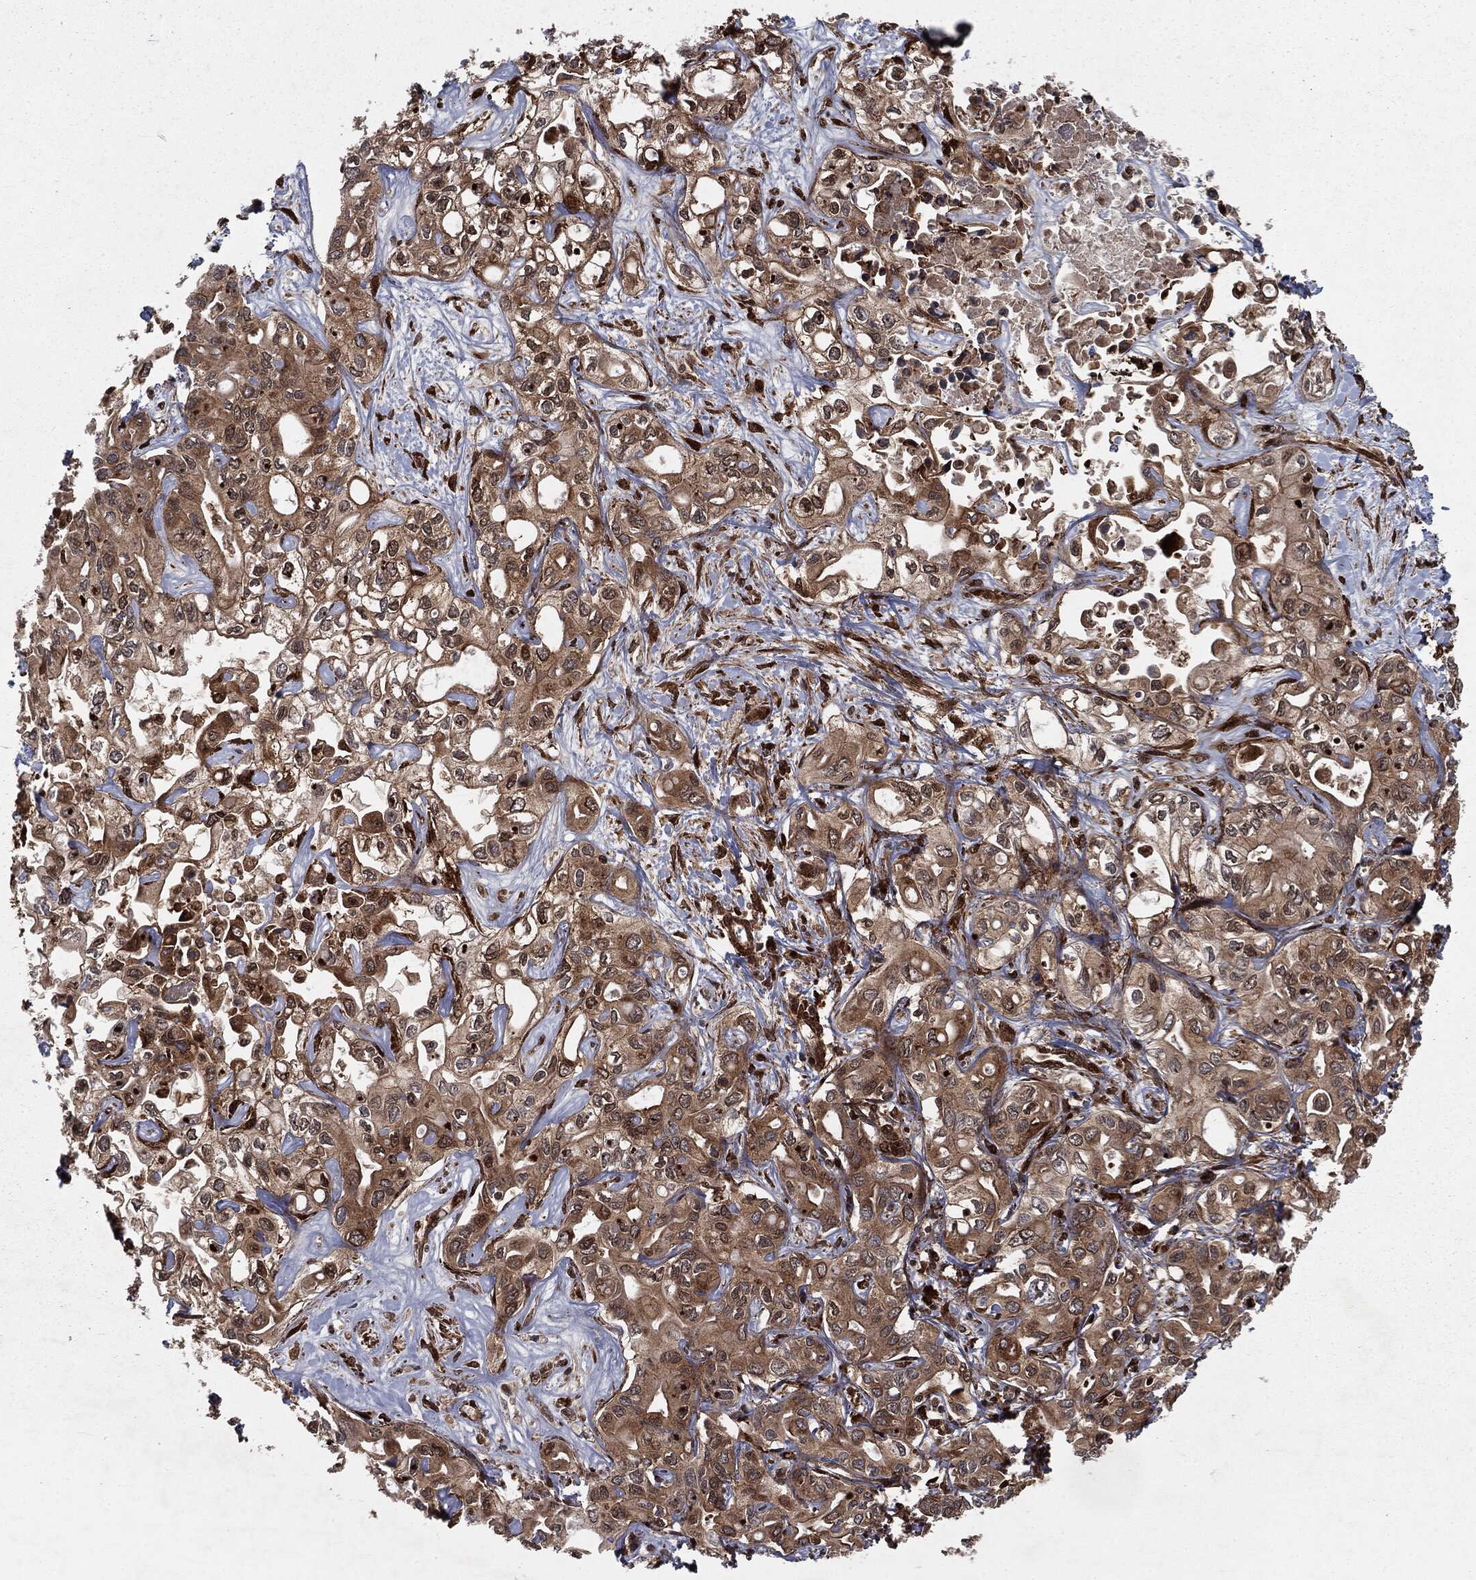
{"staining": {"intensity": "moderate", "quantity": ">75%", "location": "cytoplasmic/membranous,nuclear"}, "tissue": "liver cancer", "cell_type": "Tumor cells", "image_type": "cancer", "snomed": [{"axis": "morphology", "description": "Cholangiocarcinoma"}, {"axis": "topography", "description": "Liver"}], "caption": "High-power microscopy captured an immunohistochemistry (IHC) photomicrograph of liver cancer (cholangiocarcinoma), revealing moderate cytoplasmic/membranous and nuclear staining in approximately >75% of tumor cells.", "gene": "RANBP9", "patient": {"sex": "female", "age": 64}}